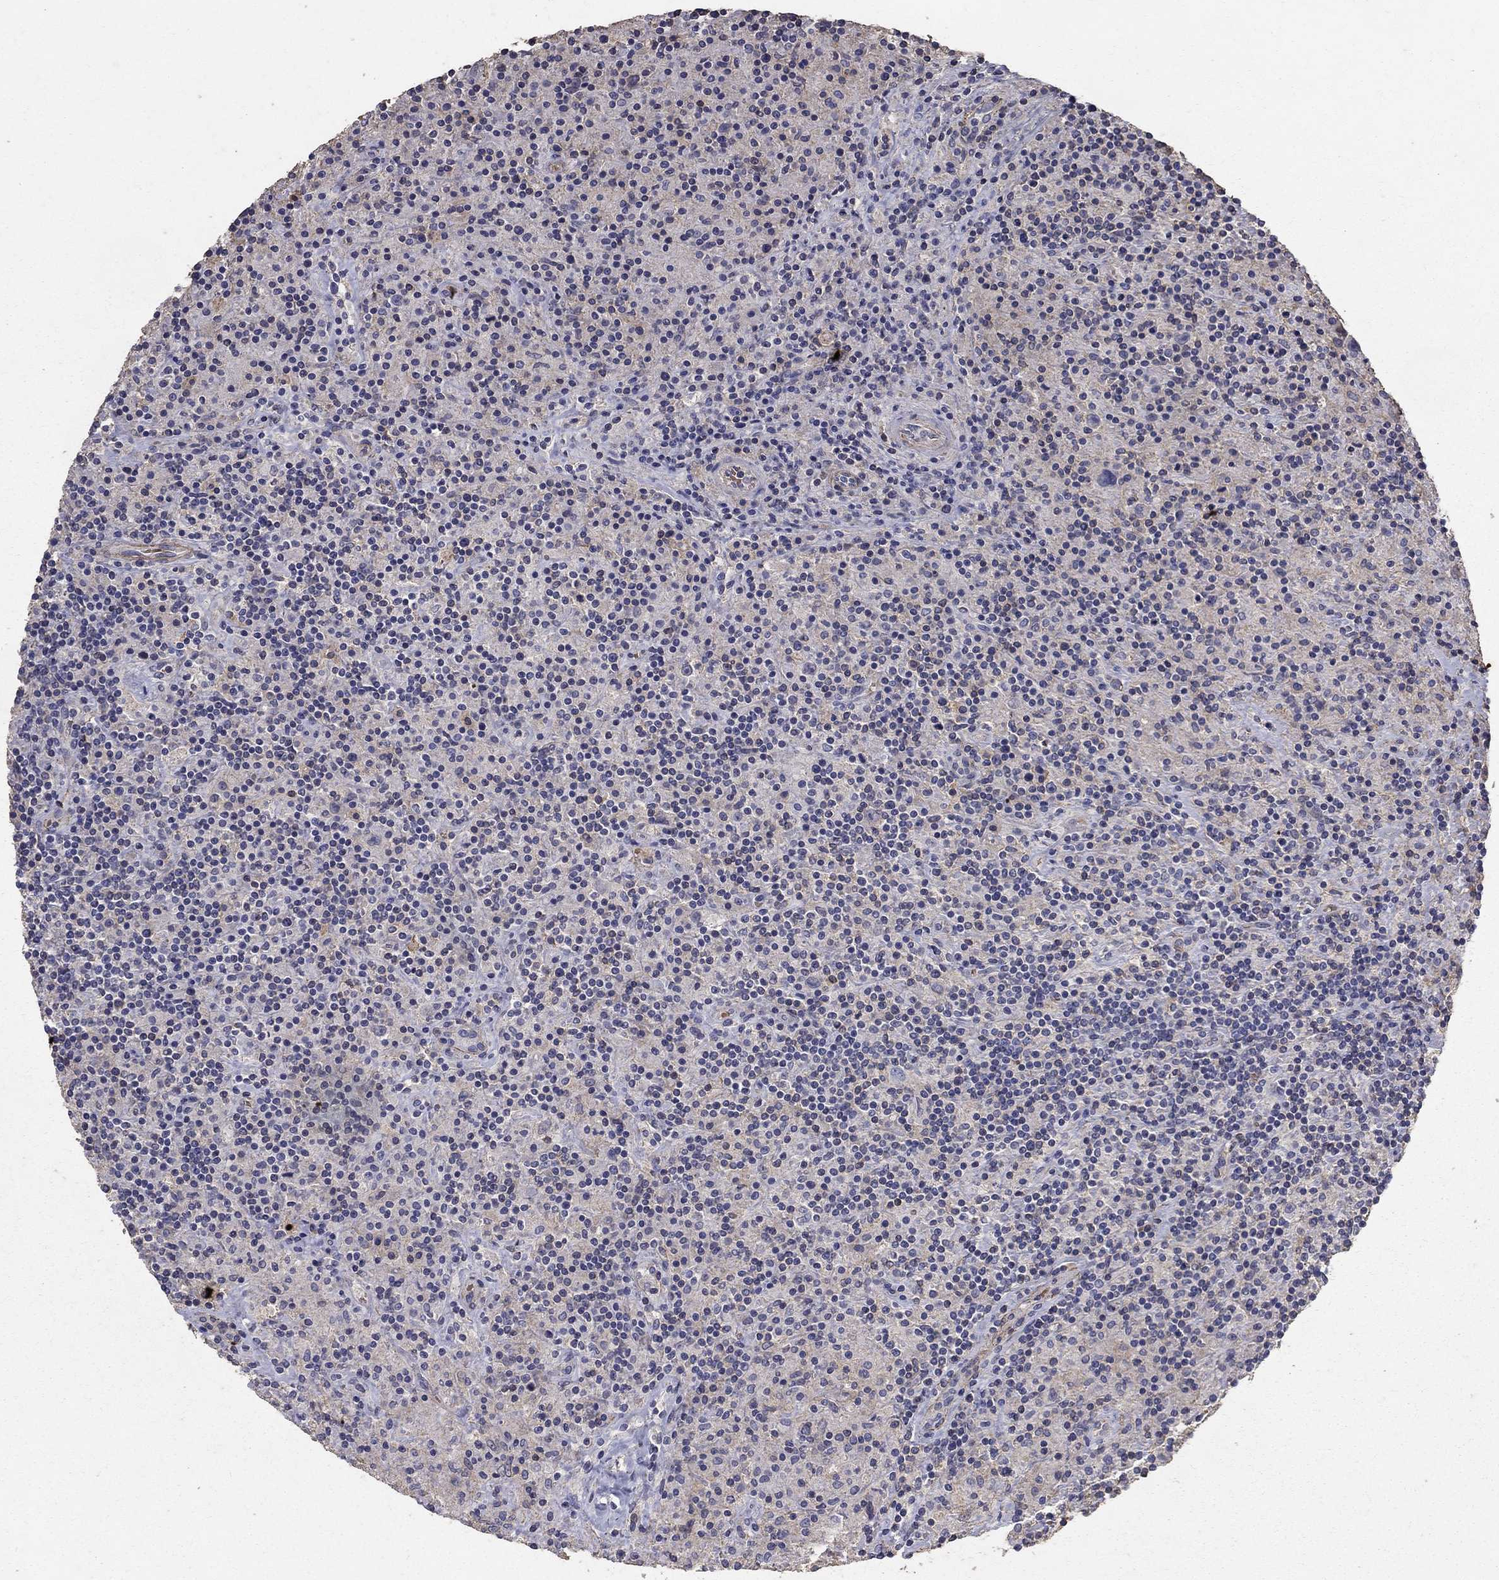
{"staining": {"intensity": "negative", "quantity": "none", "location": "none"}, "tissue": "lymphoma", "cell_type": "Tumor cells", "image_type": "cancer", "snomed": [{"axis": "morphology", "description": "Hodgkin's disease, NOS"}, {"axis": "topography", "description": "Lymph node"}], "caption": "There is no significant expression in tumor cells of lymphoma. The staining was performed using DAB (3,3'-diaminobenzidine) to visualize the protein expression in brown, while the nuclei were stained in blue with hematoxylin (Magnification: 20x).", "gene": "MPP2", "patient": {"sex": "male", "age": 70}}